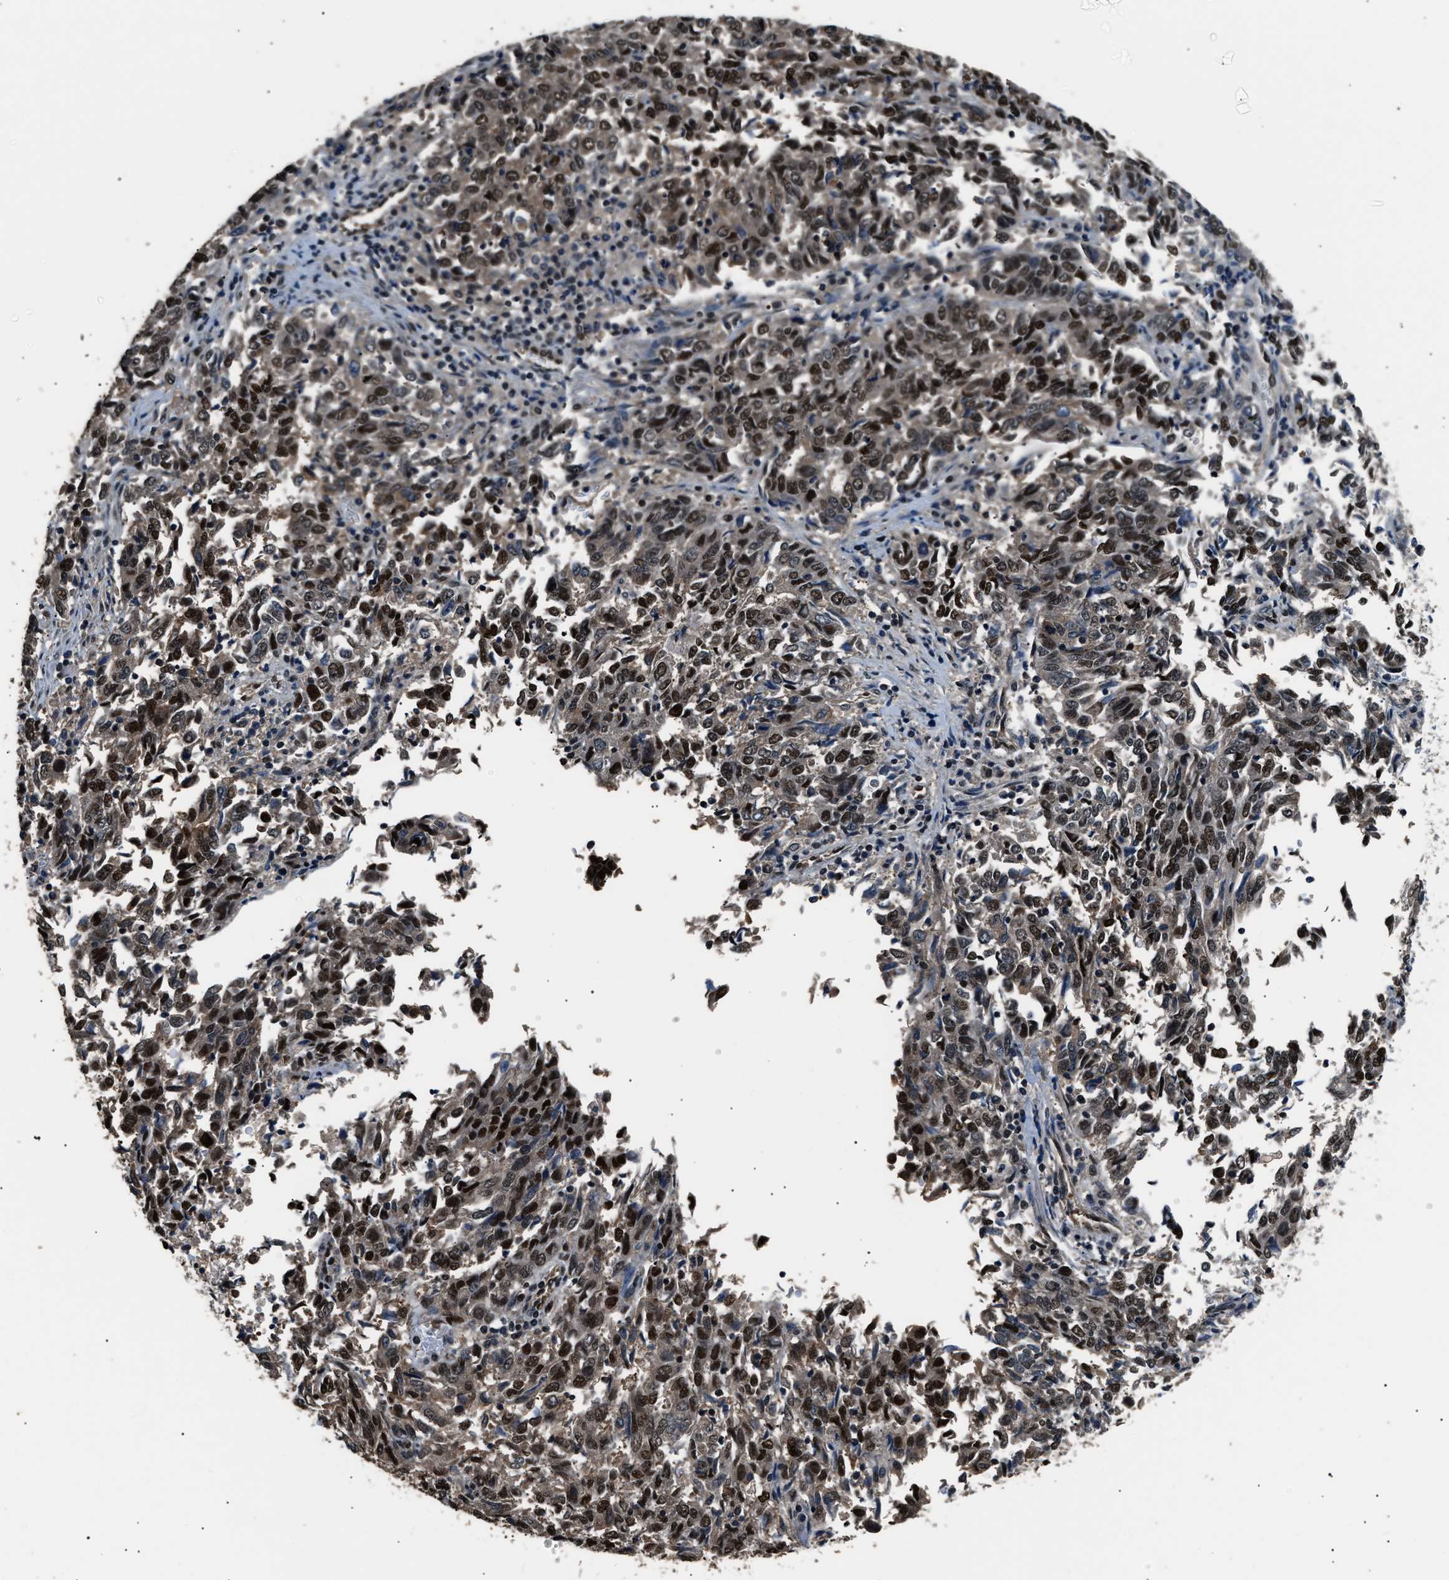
{"staining": {"intensity": "strong", "quantity": "25%-75%", "location": "nuclear"}, "tissue": "endometrial cancer", "cell_type": "Tumor cells", "image_type": "cancer", "snomed": [{"axis": "morphology", "description": "Adenocarcinoma, NOS"}, {"axis": "topography", "description": "Endometrium"}], "caption": "Endometrial cancer (adenocarcinoma) stained with DAB immunohistochemistry (IHC) exhibits high levels of strong nuclear staining in approximately 25%-75% of tumor cells.", "gene": "DFFA", "patient": {"sex": "female", "age": 80}}